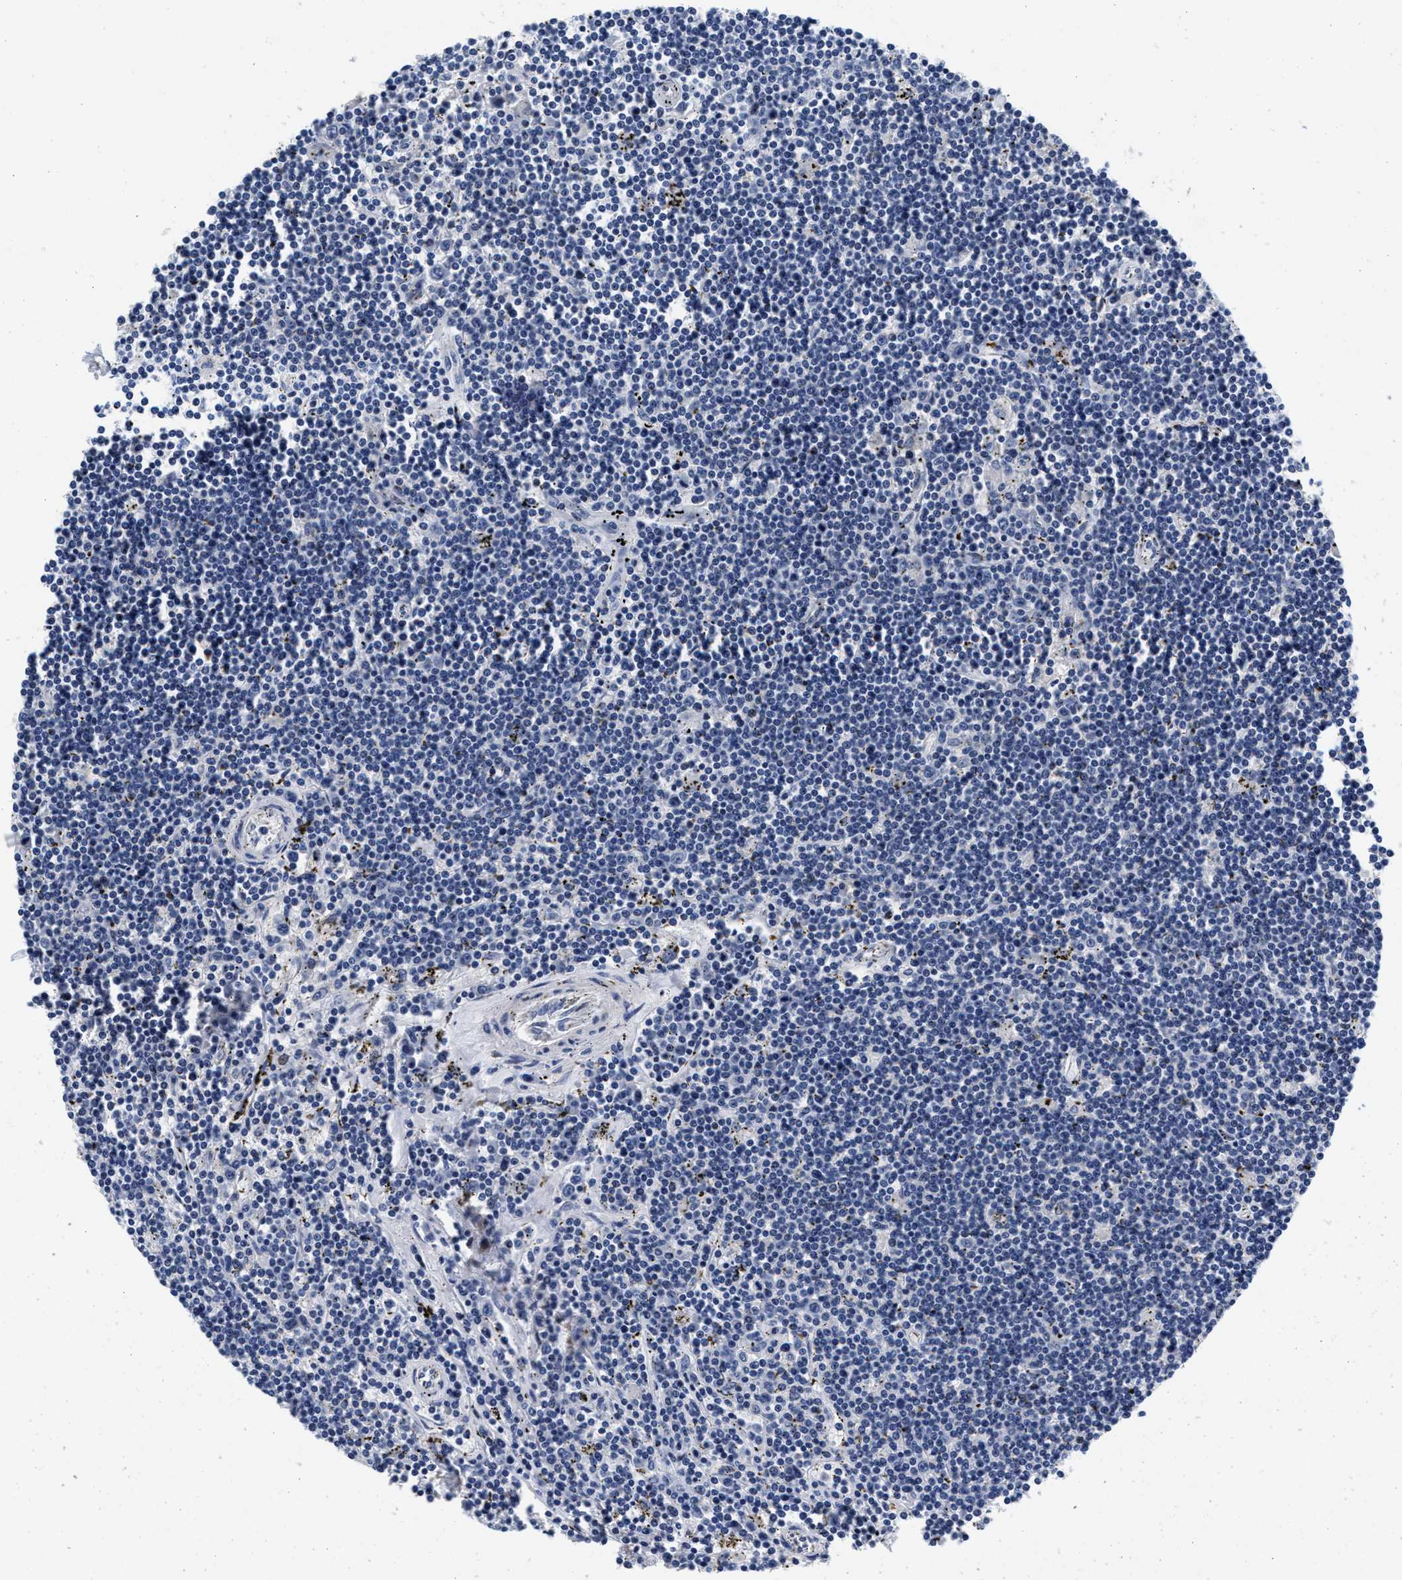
{"staining": {"intensity": "negative", "quantity": "none", "location": "none"}, "tissue": "lymphoma", "cell_type": "Tumor cells", "image_type": "cancer", "snomed": [{"axis": "morphology", "description": "Malignant lymphoma, non-Hodgkin's type, Low grade"}, {"axis": "topography", "description": "Spleen"}], "caption": "The histopathology image displays no significant expression in tumor cells of malignant lymphoma, non-Hodgkin's type (low-grade).", "gene": "LAD1", "patient": {"sex": "male", "age": 76}}